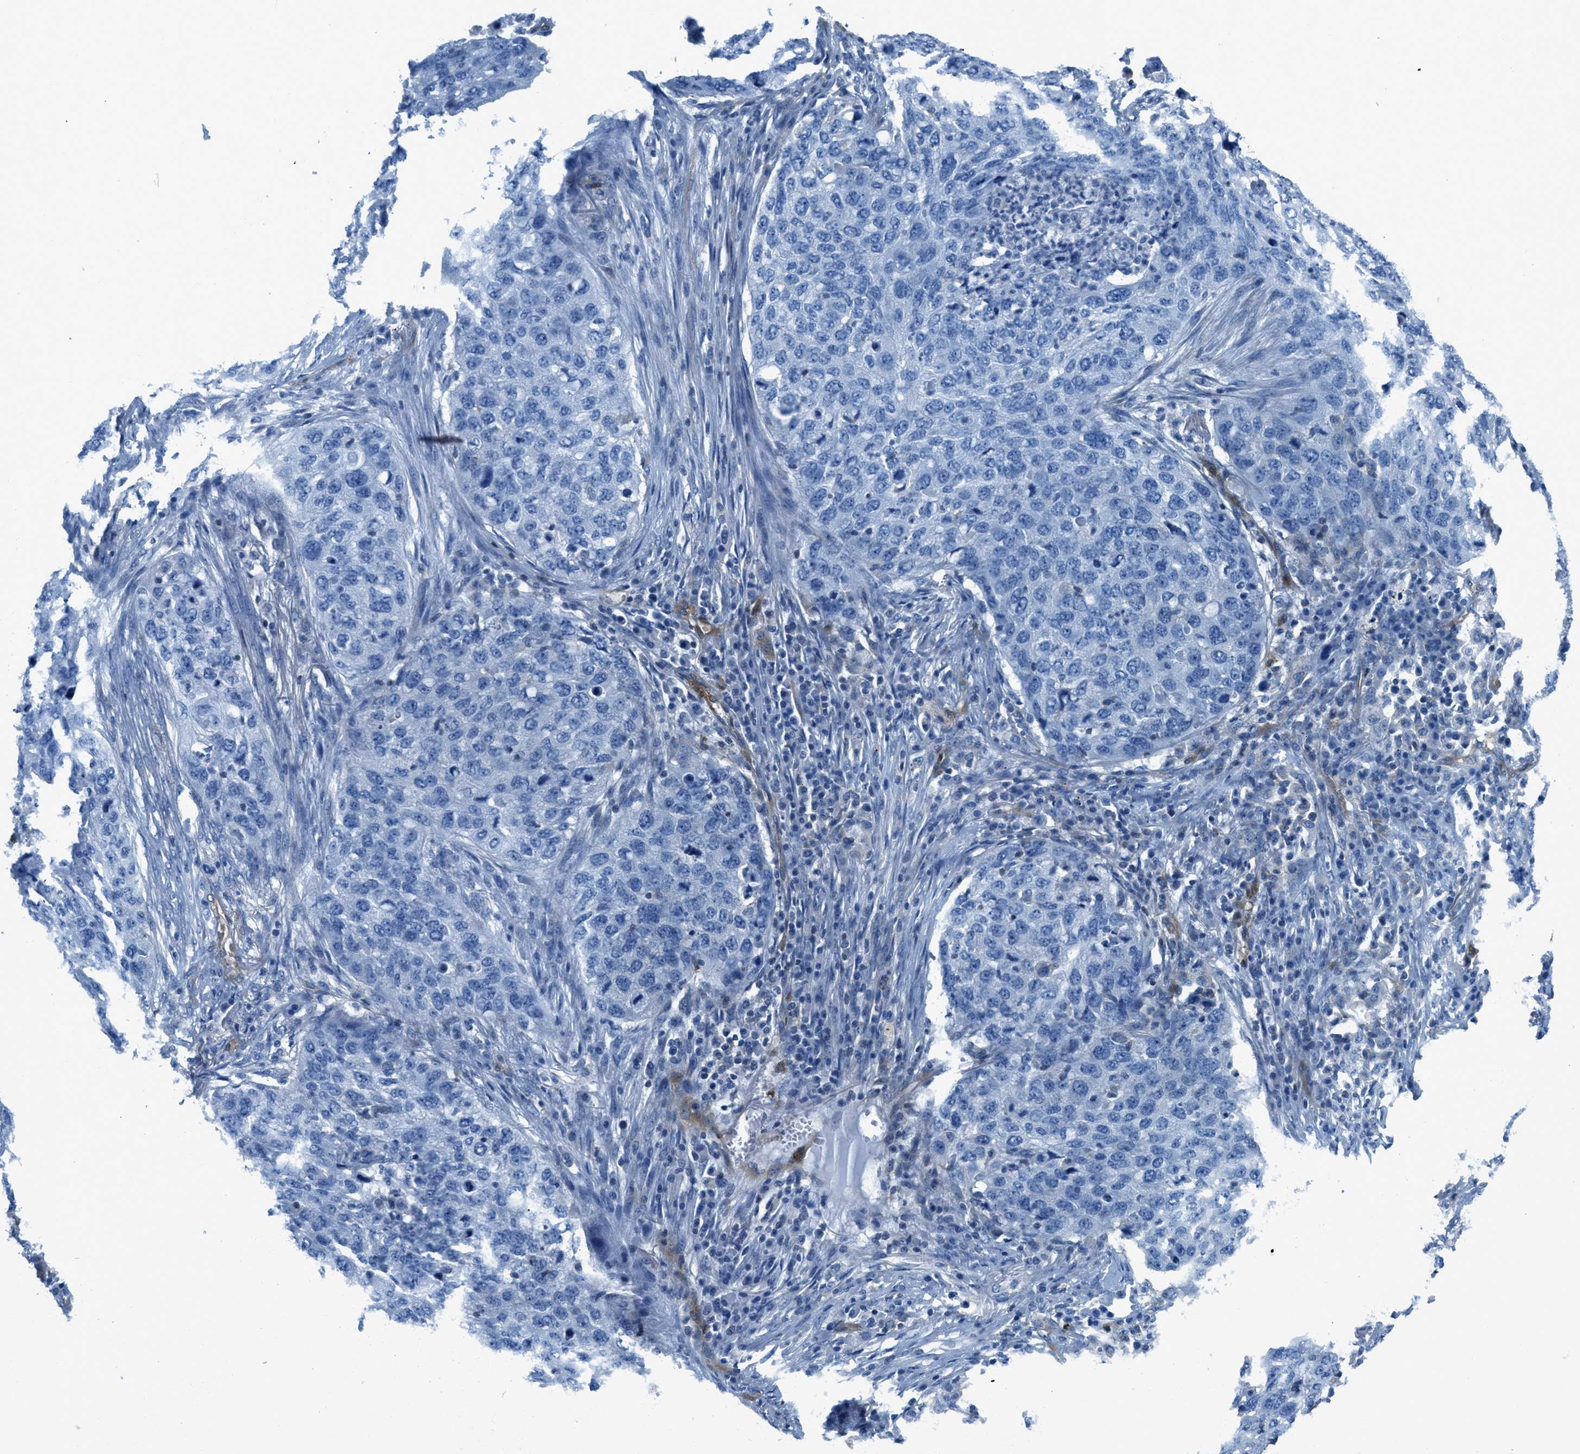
{"staining": {"intensity": "negative", "quantity": "none", "location": "none"}, "tissue": "lung cancer", "cell_type": "Tumor cells", "image_type": "cancer", "snomed": [{"axis": "morphology", "description": "Squamous cell carcinoma, NOS"}, {"axis": "topography", "description": "Lung"}], "caption": "Protein analysis of lung cancer (squamous cell carcinoma) reveals no significant expression in tumor cells.", "gene": "MAPRE2", "patient": {"sex": "female", "age": 63}}